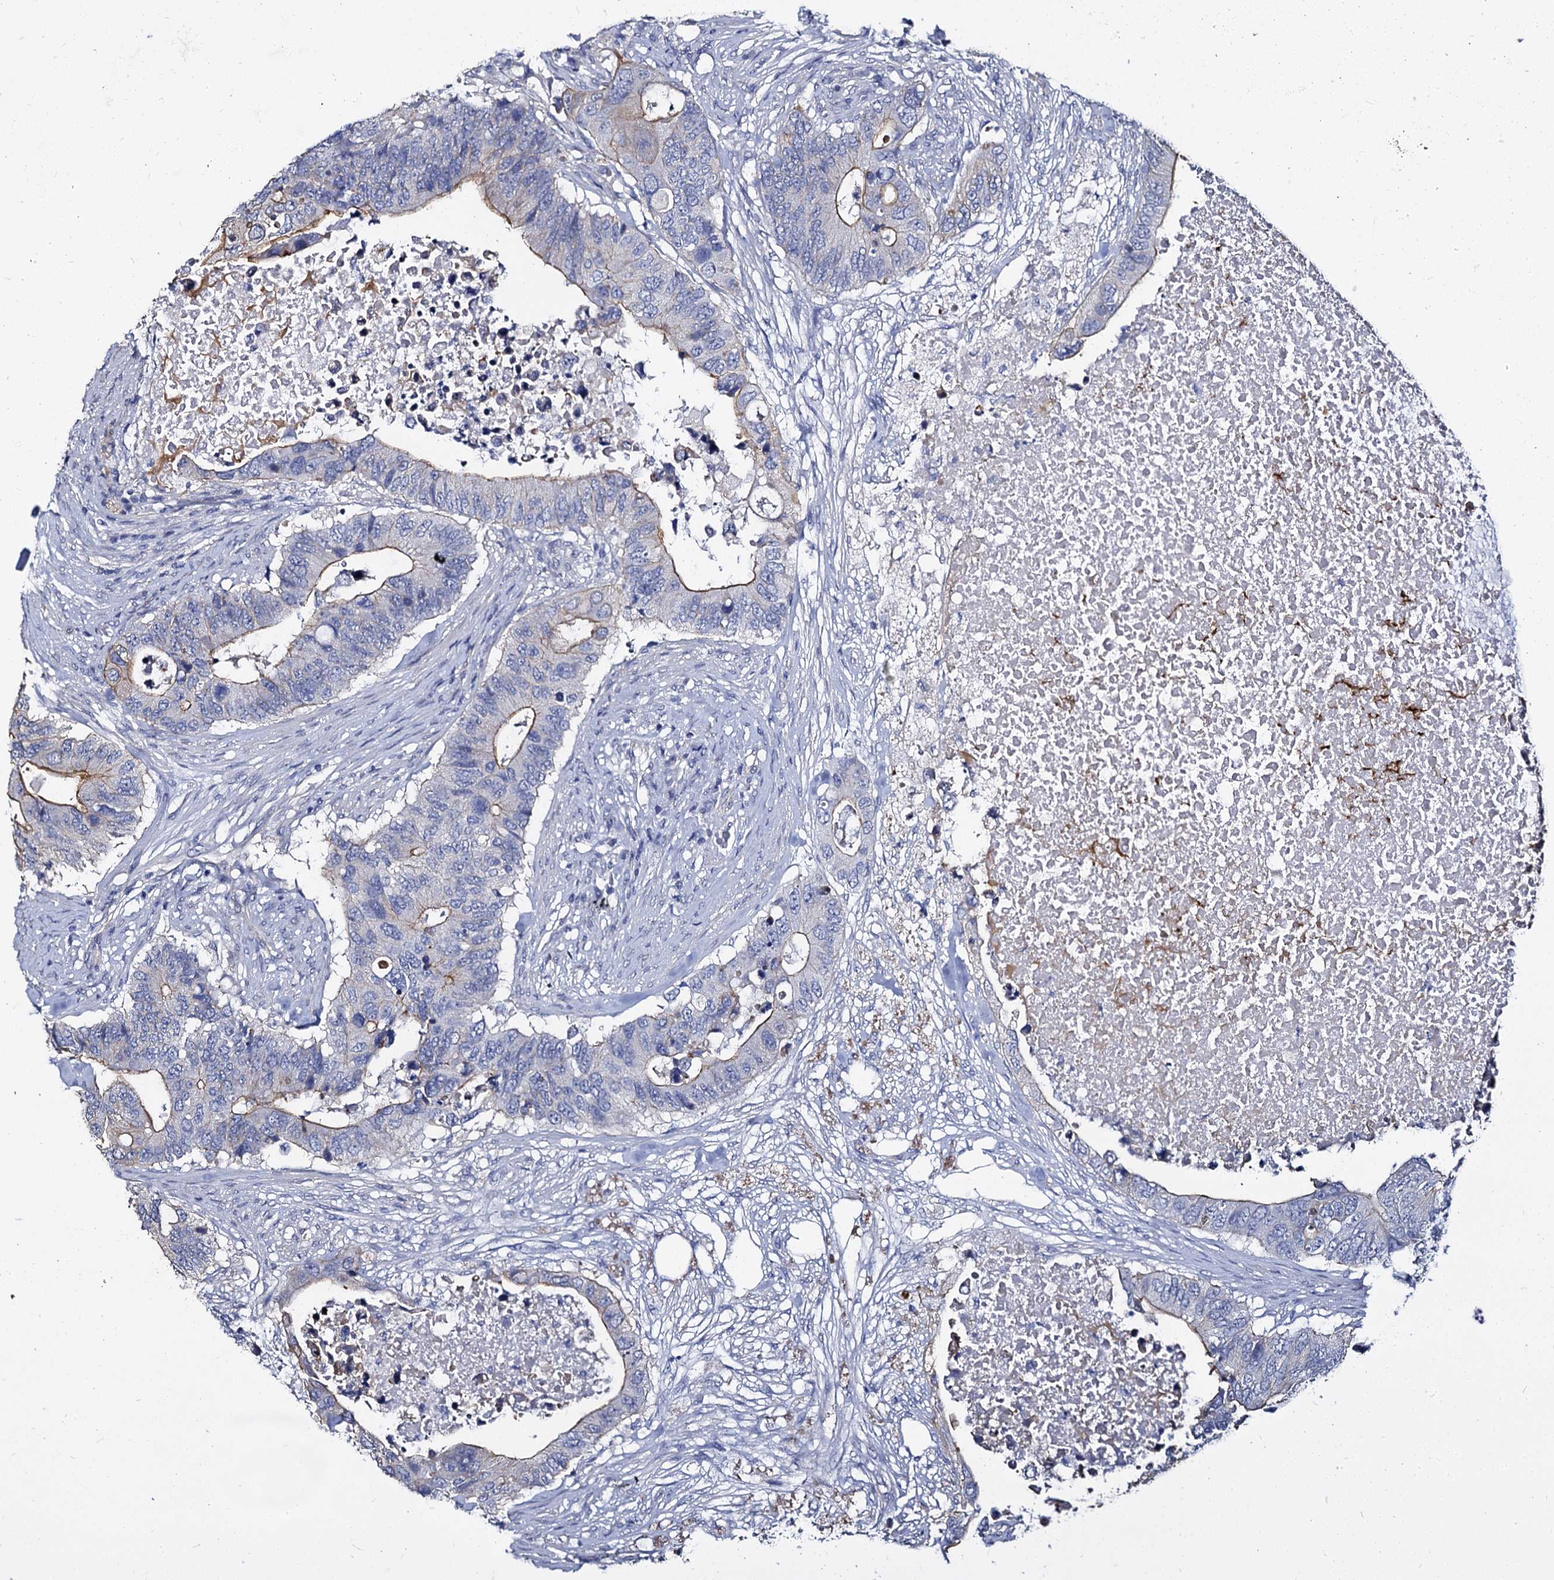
{"staining": {"intensity": "moderate", "quantity": "25%-75%", "location": "cytoplasmic/membranous"}, "tissue": "colorectal cancer", "cell_type": "Tumor cells", "image_type": "cancer", "snomed": [{"axis": "morphology", "description": "Adenocarcinoma, NOS"}, {"axis": "topography", "description": "Colon"}], "caption": "Colorectal cancer was stained to show a protein in brown. There is medium levels of moderate cytoplasmic/membranous staining in approximately 25%-75% of tumor cells.", "gene": "CBFB", "patient": {"sex": "male", "age": 71}}